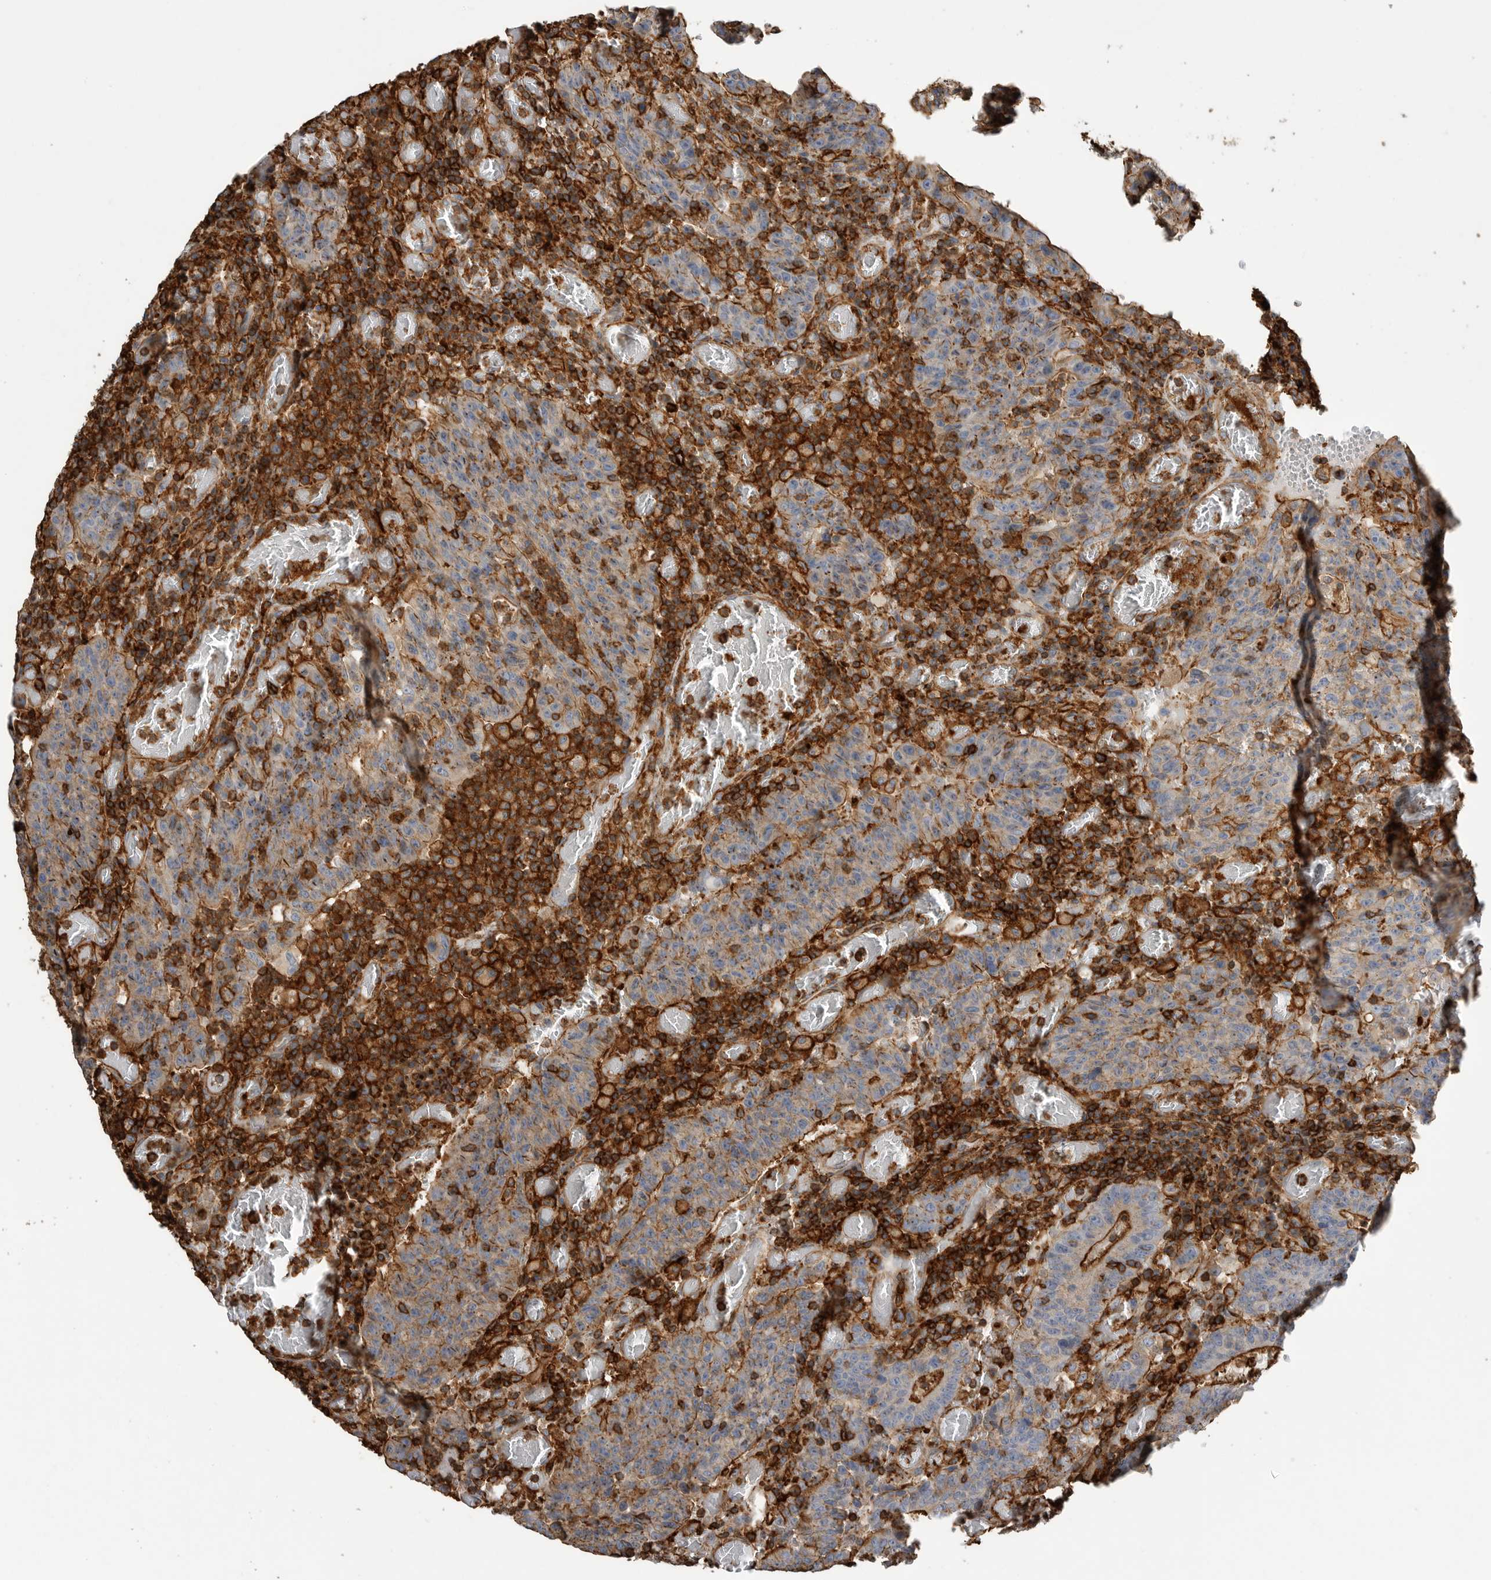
{"staining": {"intensity": "moderate", "quantity": "<25%", "location": "cytoplasmic/membranous"}, "tissue": "colorectal cancer", "cell_type": "Tumor cells", "image_type": "cancer", "snomed": [{"axis": "morphology", "description": "Adenocarcinoma, NOS"}, {"axis": "topography", "description": "Colon"}], "caption": "Colorectal adenocarcinoma stained for a protein reveals moderate cytoplasmic/membranous positivity in tumor cells. (brown staining indicates protein expression, while blue staining denotes nuclei).", "gene": "GPER1", "patient": {"sex": "female", "age": 75}}